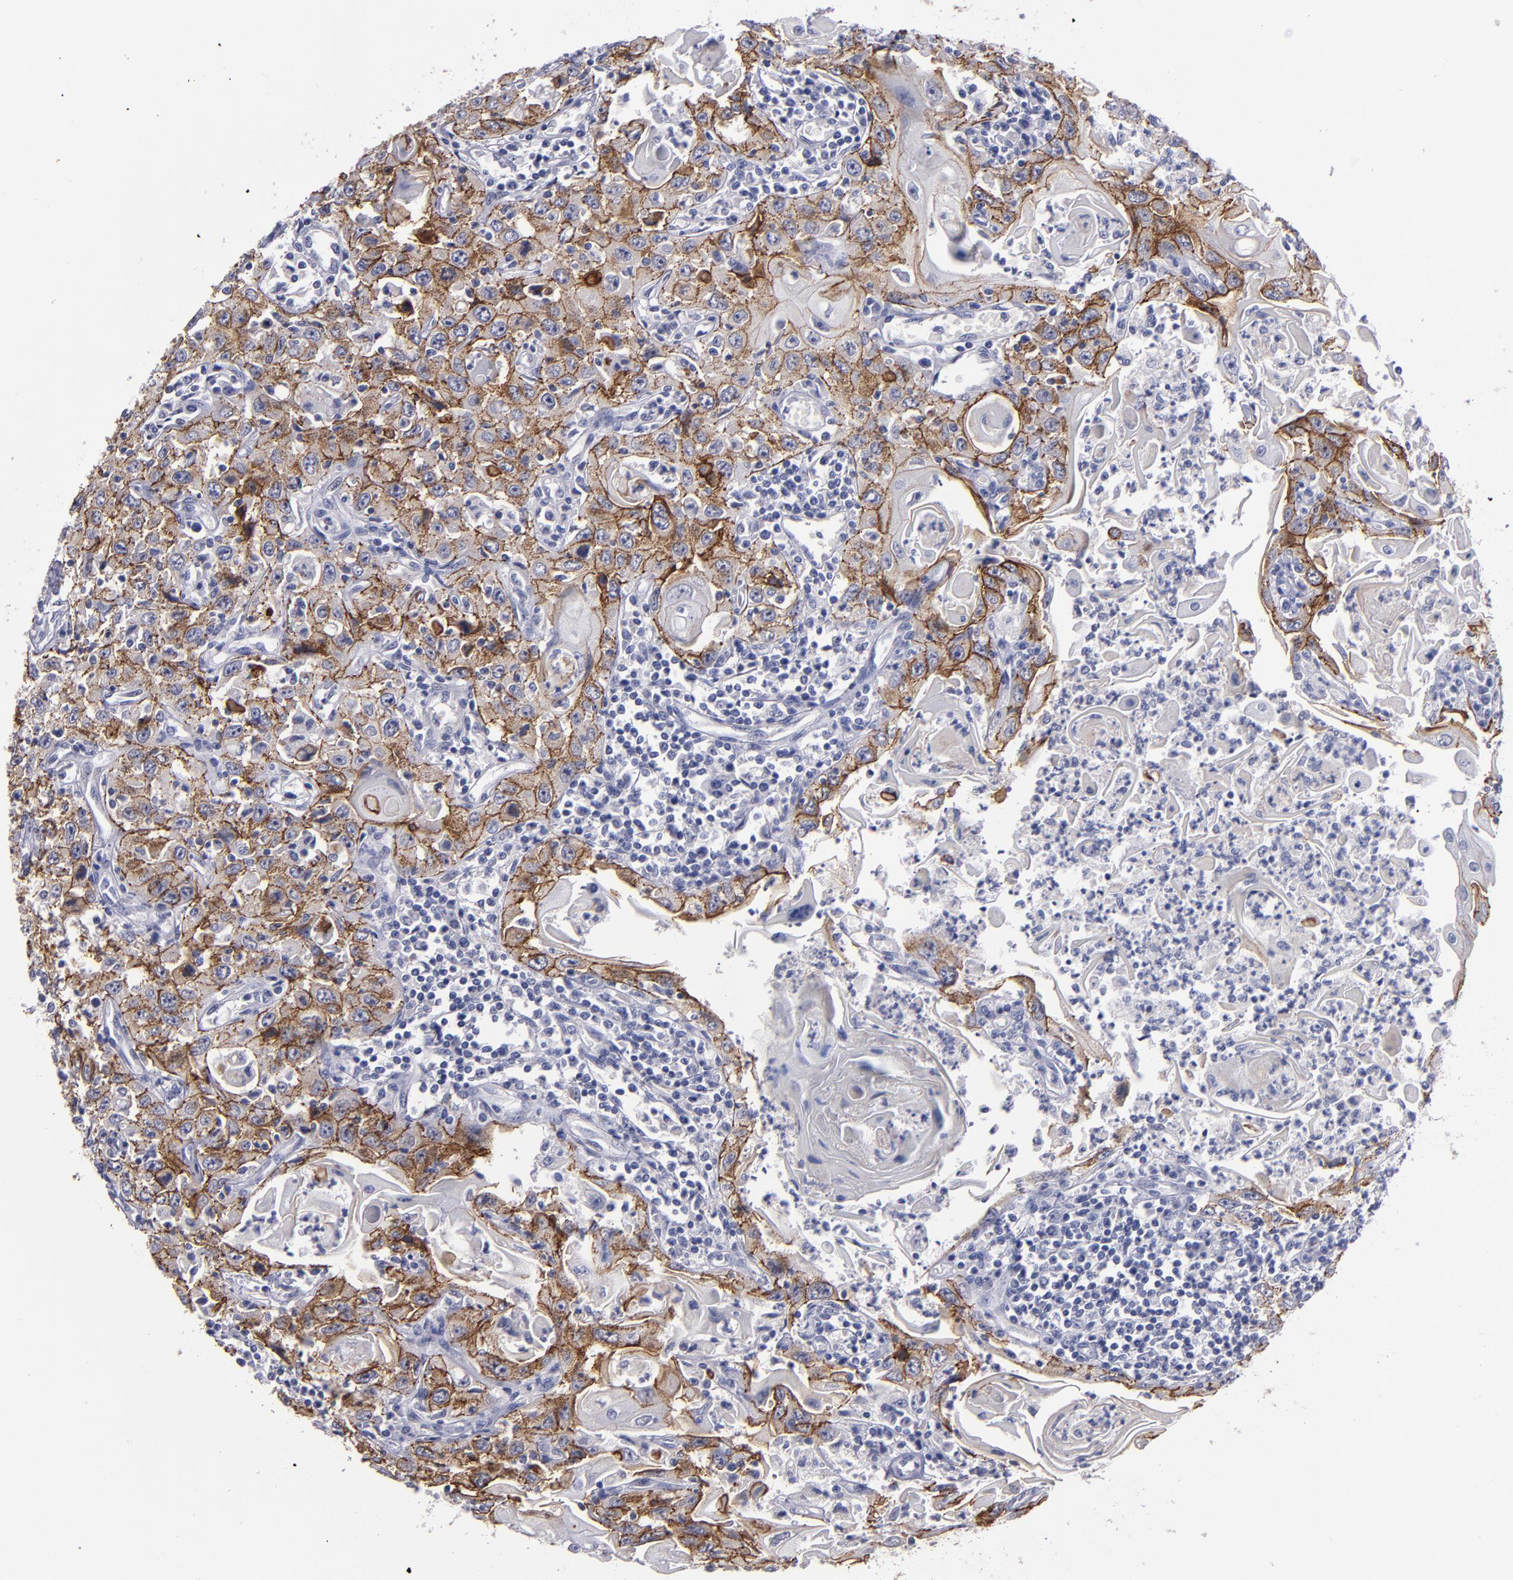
{"staining": {"intensity": "moderate", "quantity": ">75%", "location": "cytoplasmic/membranous"}, "tissue": "head and neck cancer", "cell_type": "Tumor cells", "image_type": "cancer", "snomed": [{"axis": "morphology", "description": "Squamous cell carcinoma, NOS"}, {"axis": "topography", "description": "Oral tissue"}, {"axis": "topography", "description": "Head-Neck"}], "caption": "Protein positivity by immunohistochemistry (IHC) reveals moderate cytoplasmic/membranous staining in about >75% of tumor cells in head and neck cancer.", "gene": "CDH3", "patient": {"sex": "female", "age": 76}}